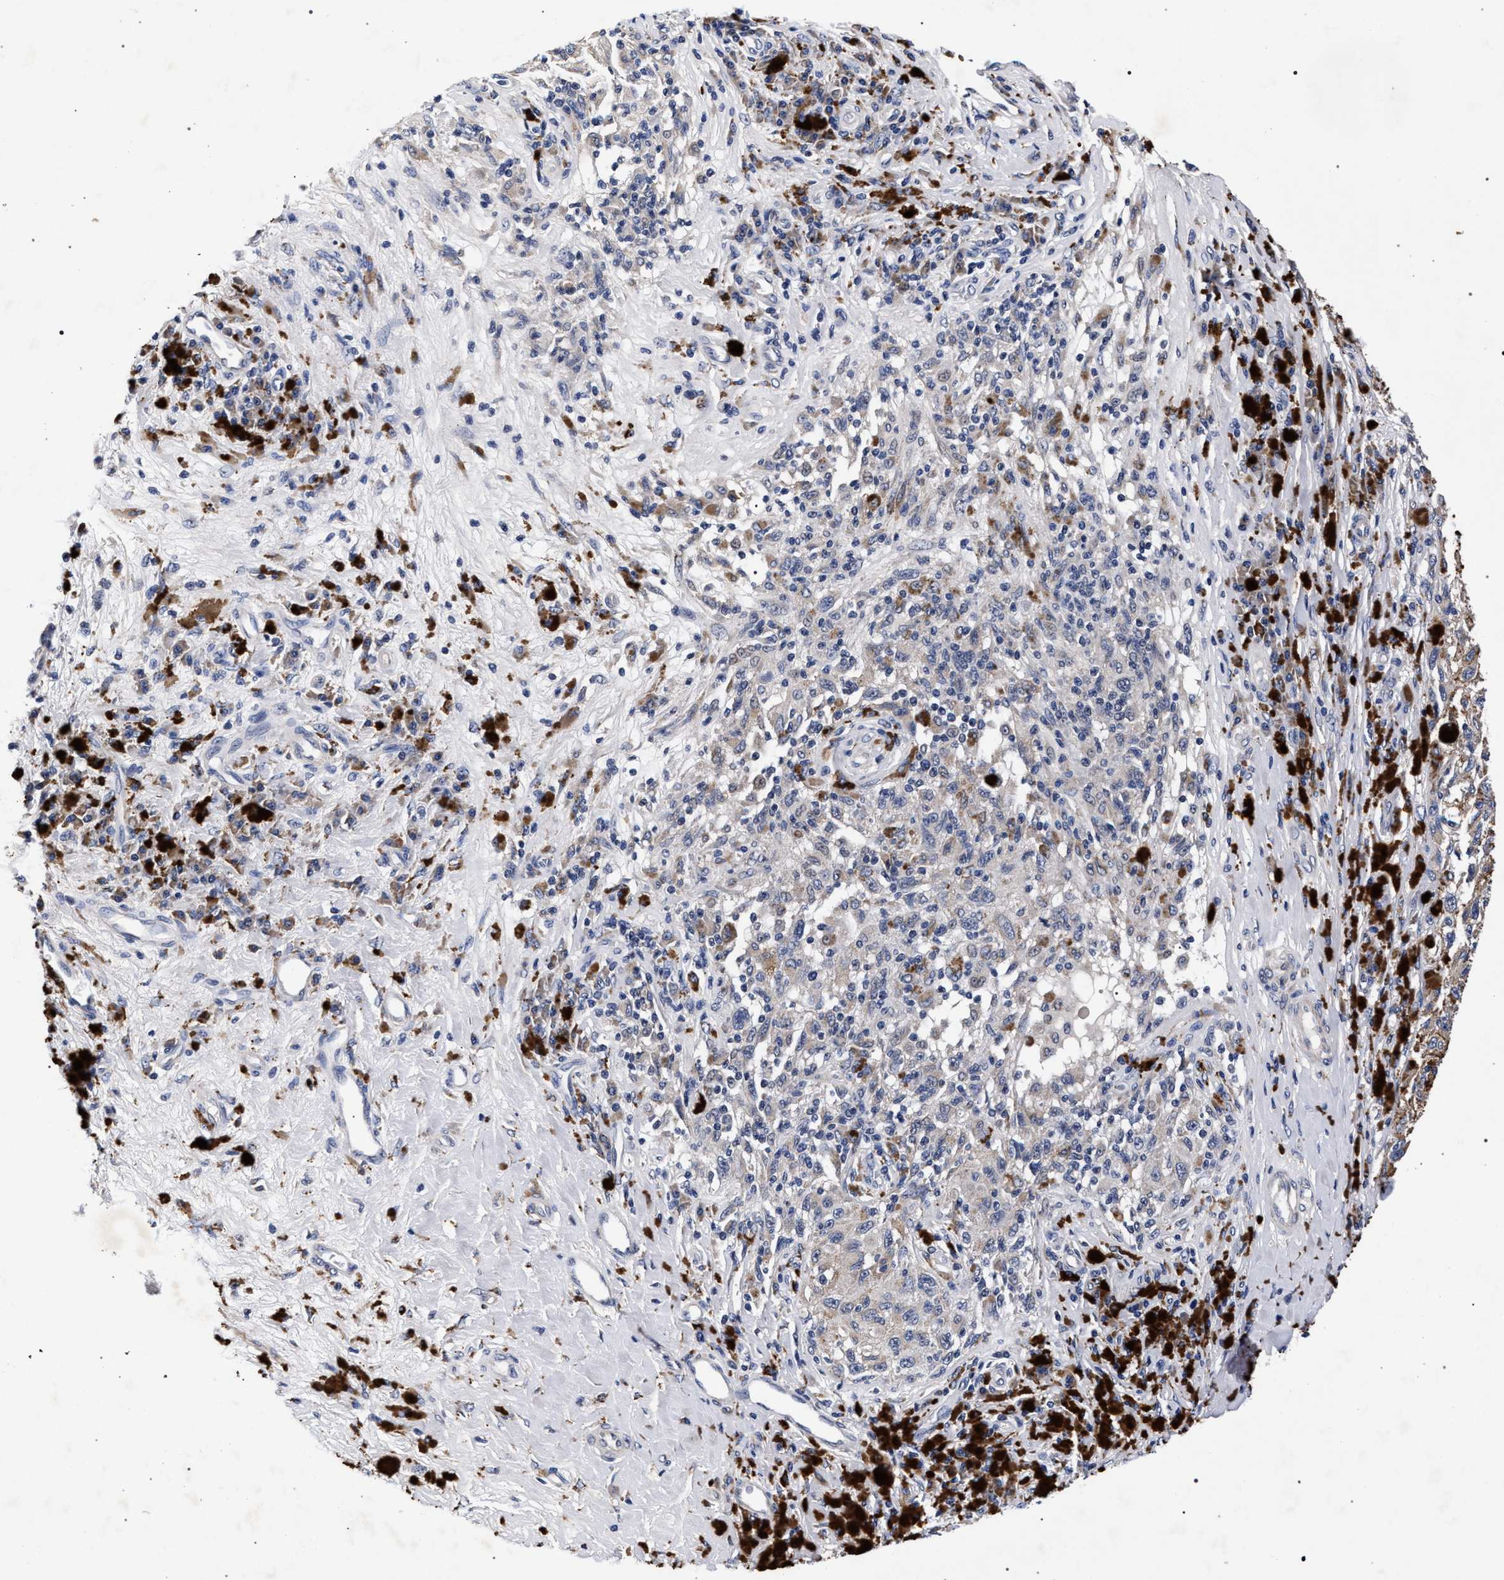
{"staining": {"intensity": "negative", "quantity": "none", "location": "none"}, "tissue": "melanoma", "cell_type": "Tumor cells", "image_type": "cancer", "snomed": [{"axis": "morphology", "description": "Malignant melanoma, NOS"}, {"axis": "topography", "description": "Skin"}], "caption": "A histopathology image of malignant melanoma stained for a protein demonstrates no brown staining in tumor cells.", "gene": "CFAP95", "patient": {"sex": "female", "age": 73}}